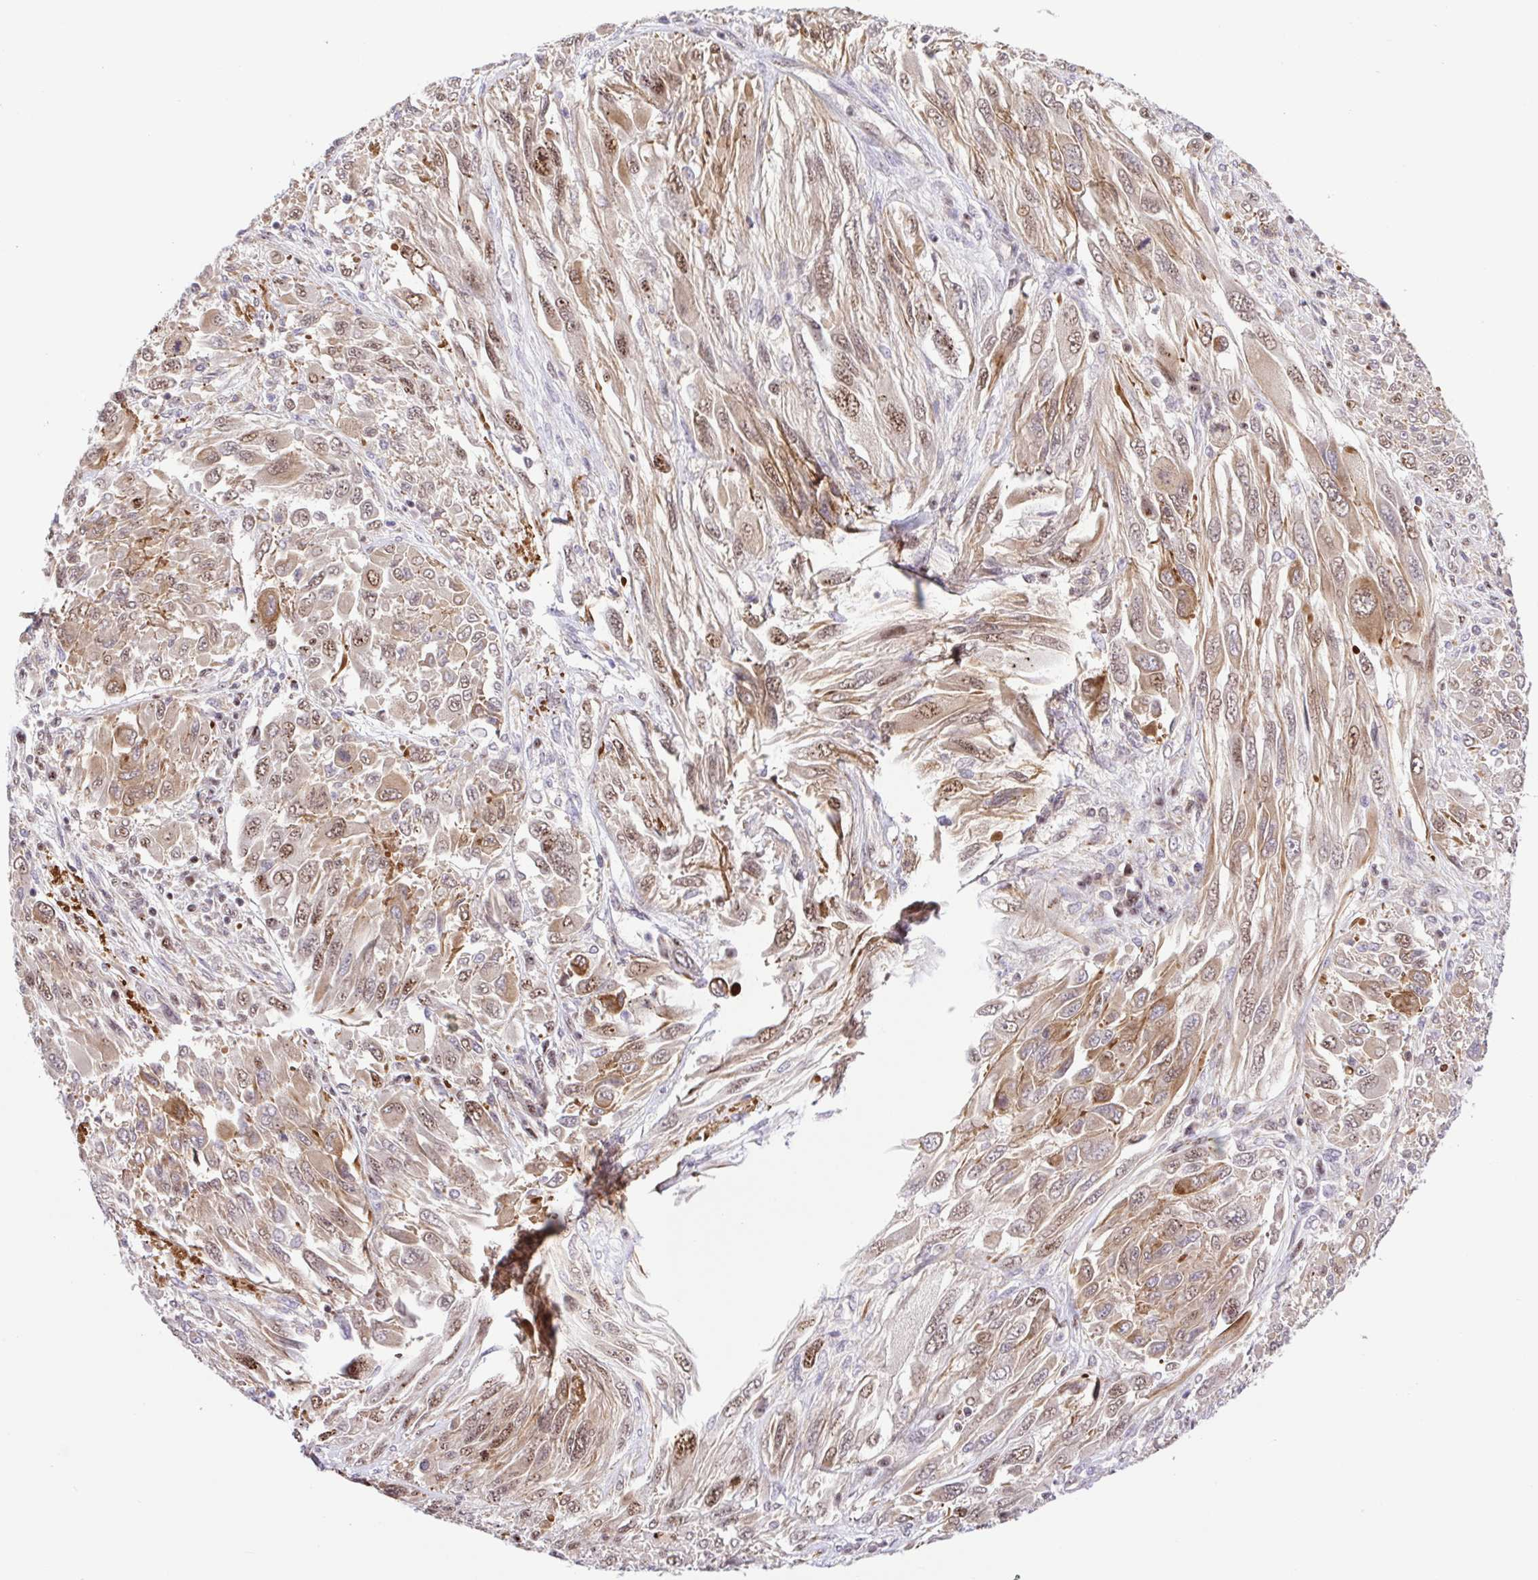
{"staining": {"intensity": "weak", "quantity": ">75%", "location": "cytoplasmic/membranous,nuclear"}, "tissue": "melanoma", "cell_type": "Tumor cells", "image_type": "cancer", "snomed": [{"axis": "morphology", "description": "Malignant melanoma, NOS"}, {"axis": "topography", "description": "Skin"}], "caption": "Approximately >75% of tumor cells in malignant melanoma exhibit weak cytoplasmic/membranous and nuclear protein positivity as visualized by brown immunohistochemical staining.", "gene": "ERG", "patient": {"sex": "female", "age": 91}}